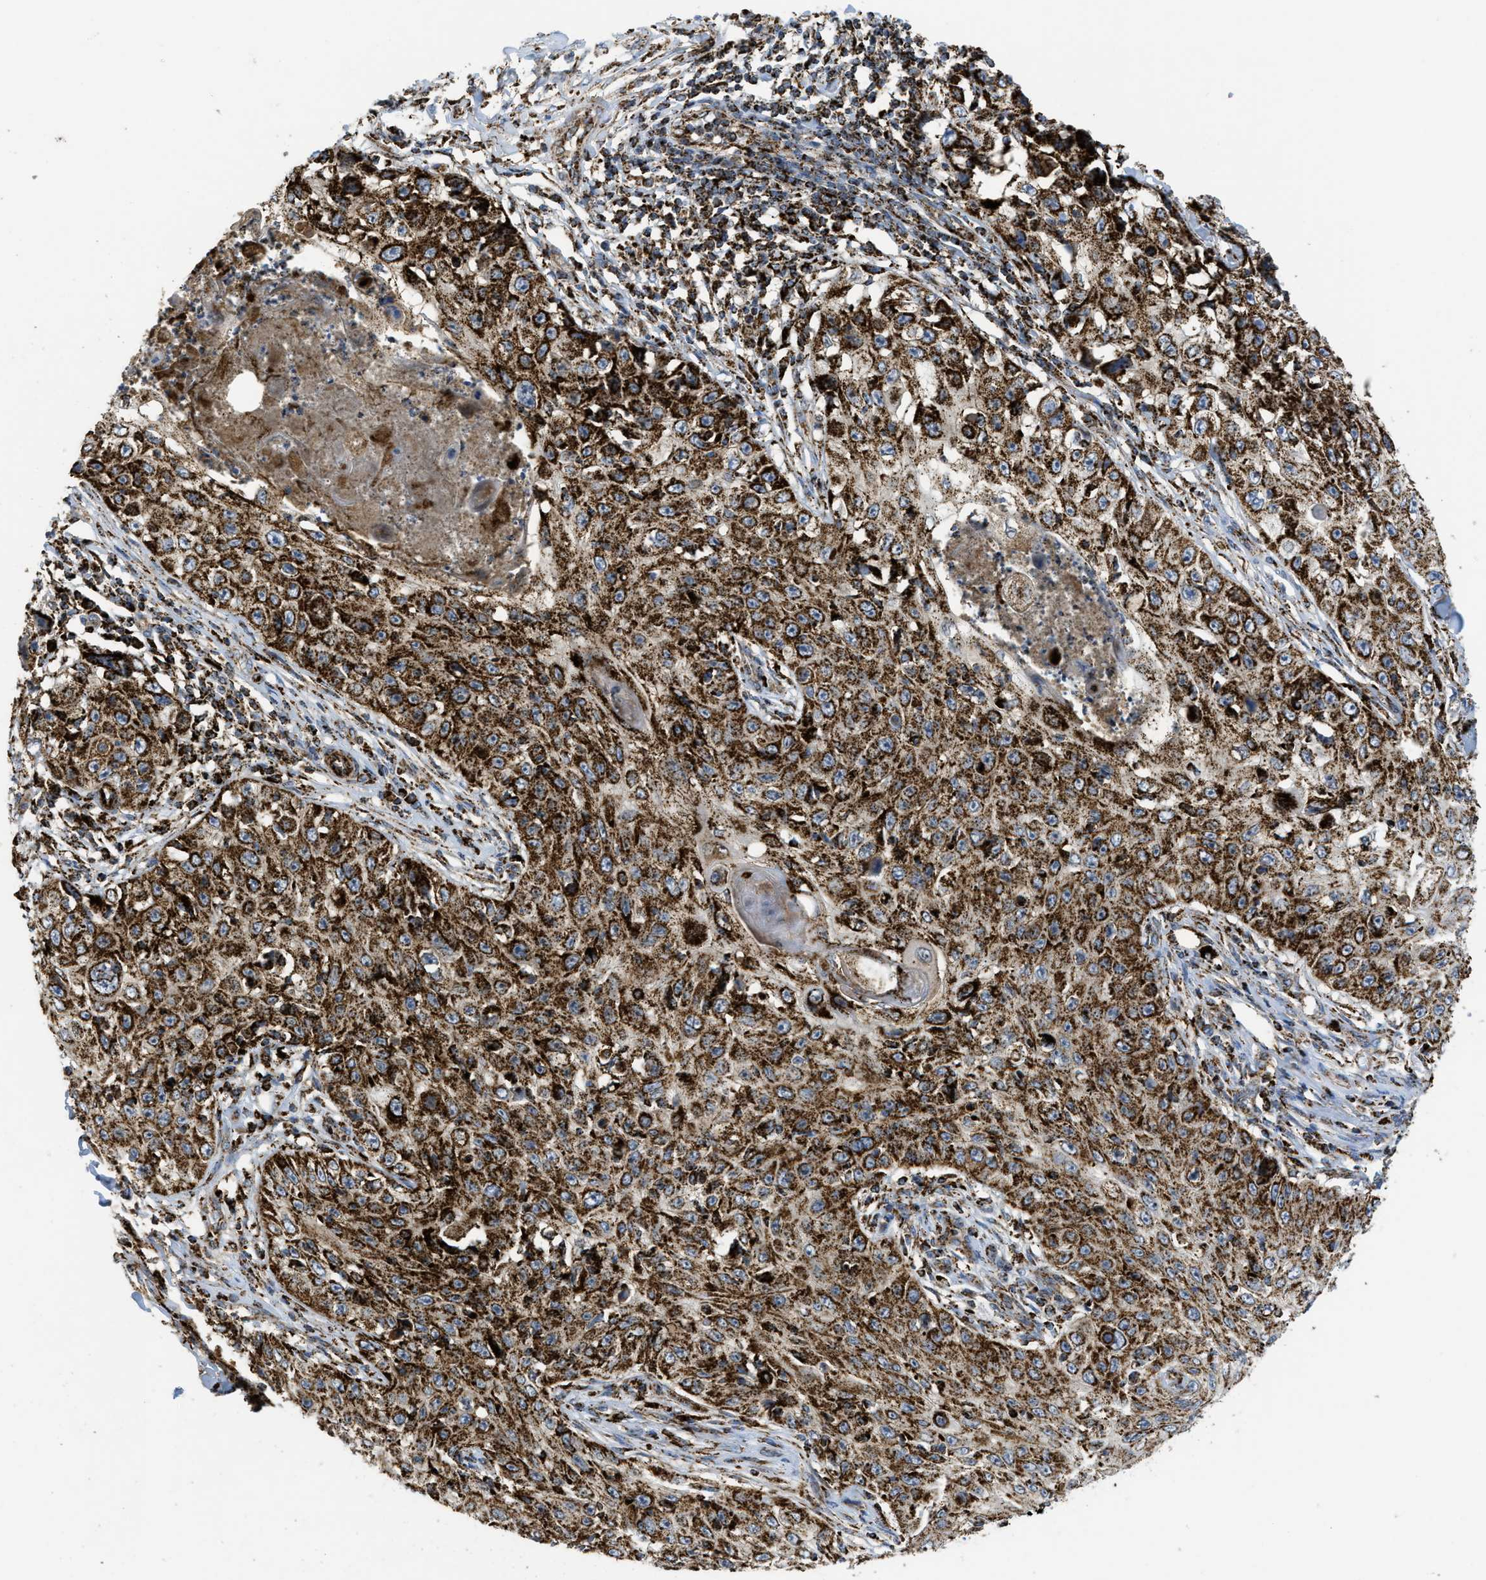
{"staining": {"intensity": "strong", "quantity": ">75%", "location": "cytoplasmic/membranous"}, "tissue": "skin cancer", "cell_type": "Tumor cells", "image_type": "cancer", "snomed": [{"axis": "morphology", "description": "Squamous cell carcinoma, NOS"}, {"axis": "topography", "description": "Skin"}], "caption": "Brown immunohistochemical staining in human skin cancer (squamous cell carcinoma) exhibits strong cytoplasmic/membranous expression in about >75% of tumor cells.", "gene": "SQOR", "patient": {"sex": "male", "age": 86}}